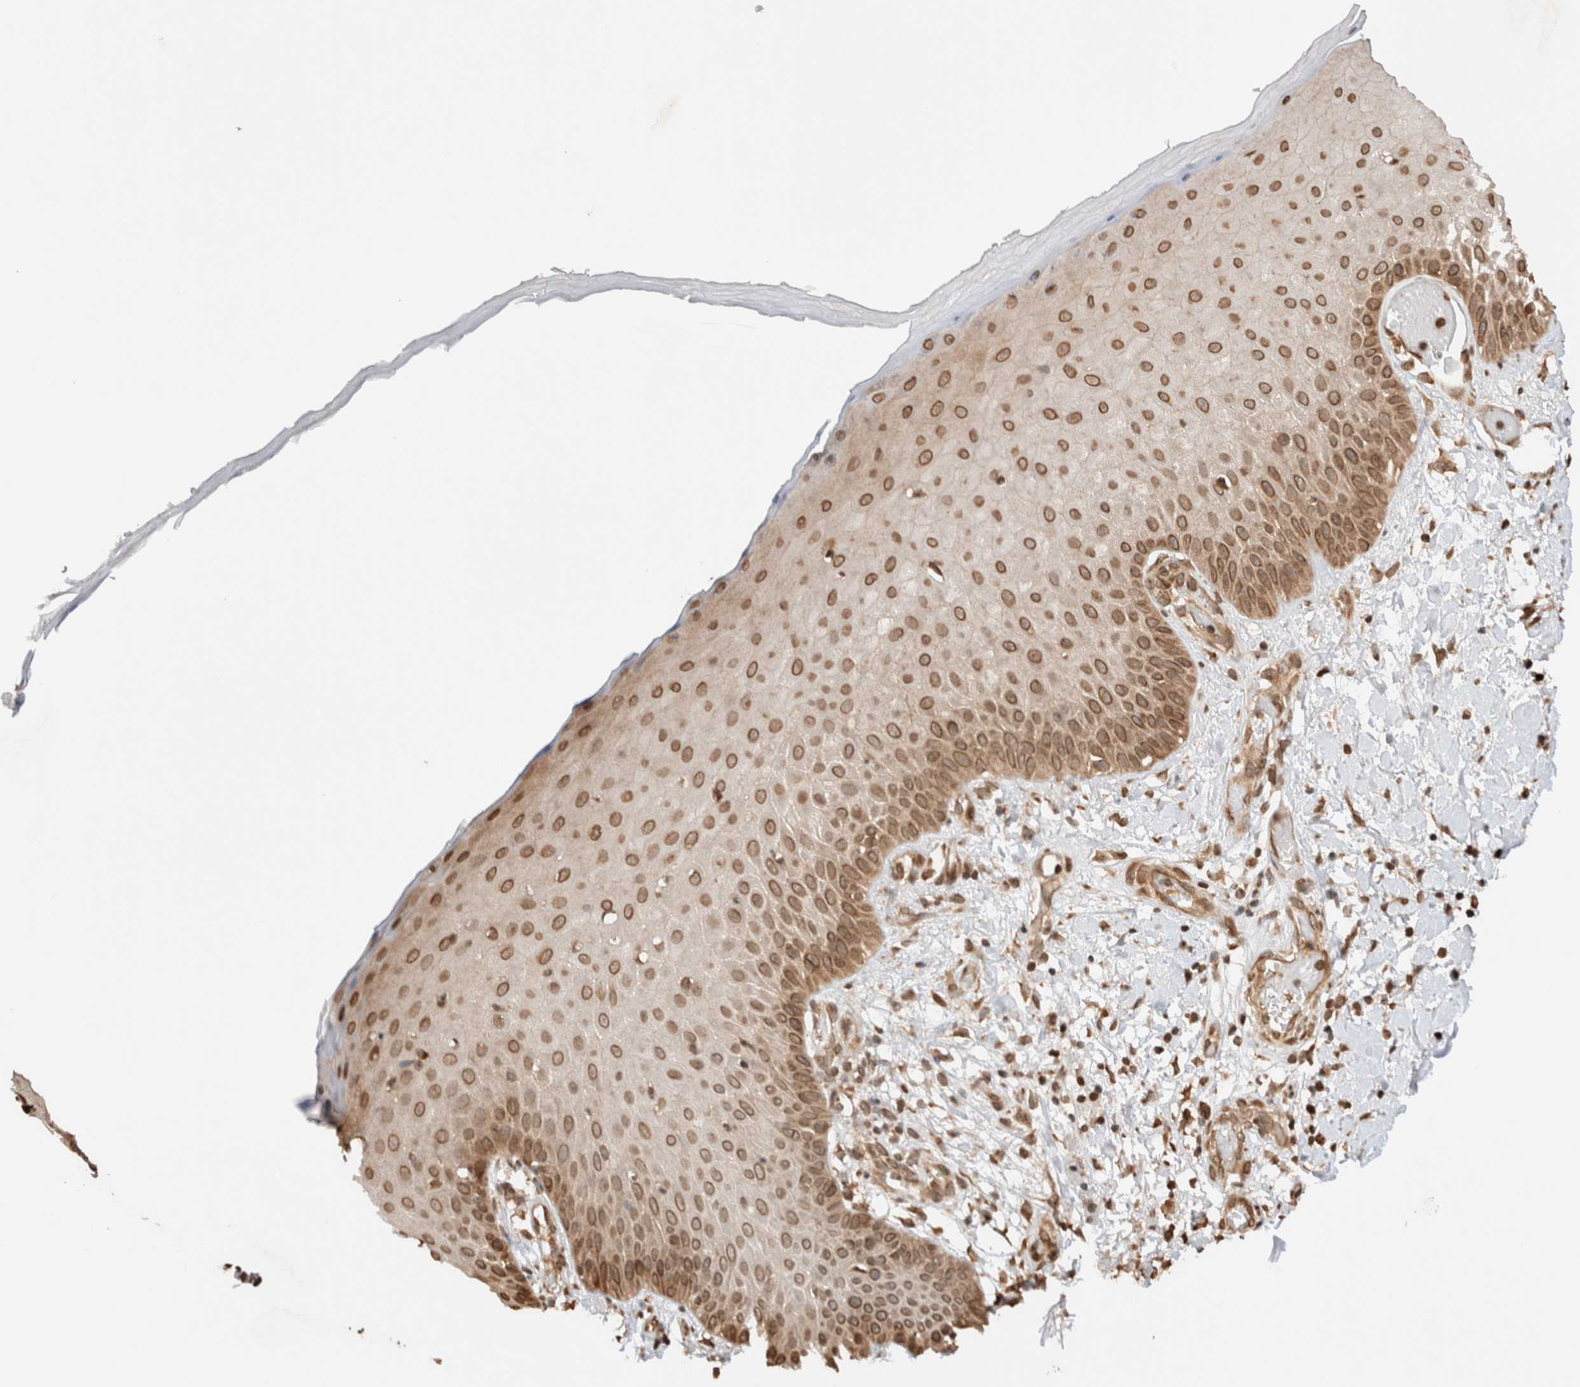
{"staining": {"intensity": "moderate", "quantity": ">75%", "location": "cytoplasmic/membranous,nuclear"}, "tissue": "skin", "cell_type": "Fibroblasts", "image_type": "normal", "snomed": [{"axis": "morphology", "description": "Normal tissue, NOS"}, {"axis": "morphology", "description": "Inflammation, NOS"}, {"axis": "topography", "description": "Skin"}], "caption": "Protein staining by immunohistochemistry demonstrates moderate cytoplasmic/membranous,nuclear expression in about >75% of fibroblasts in unremarkable skin.", "gene": "TPR", "patient": {"sex": "female", "age": 44}}